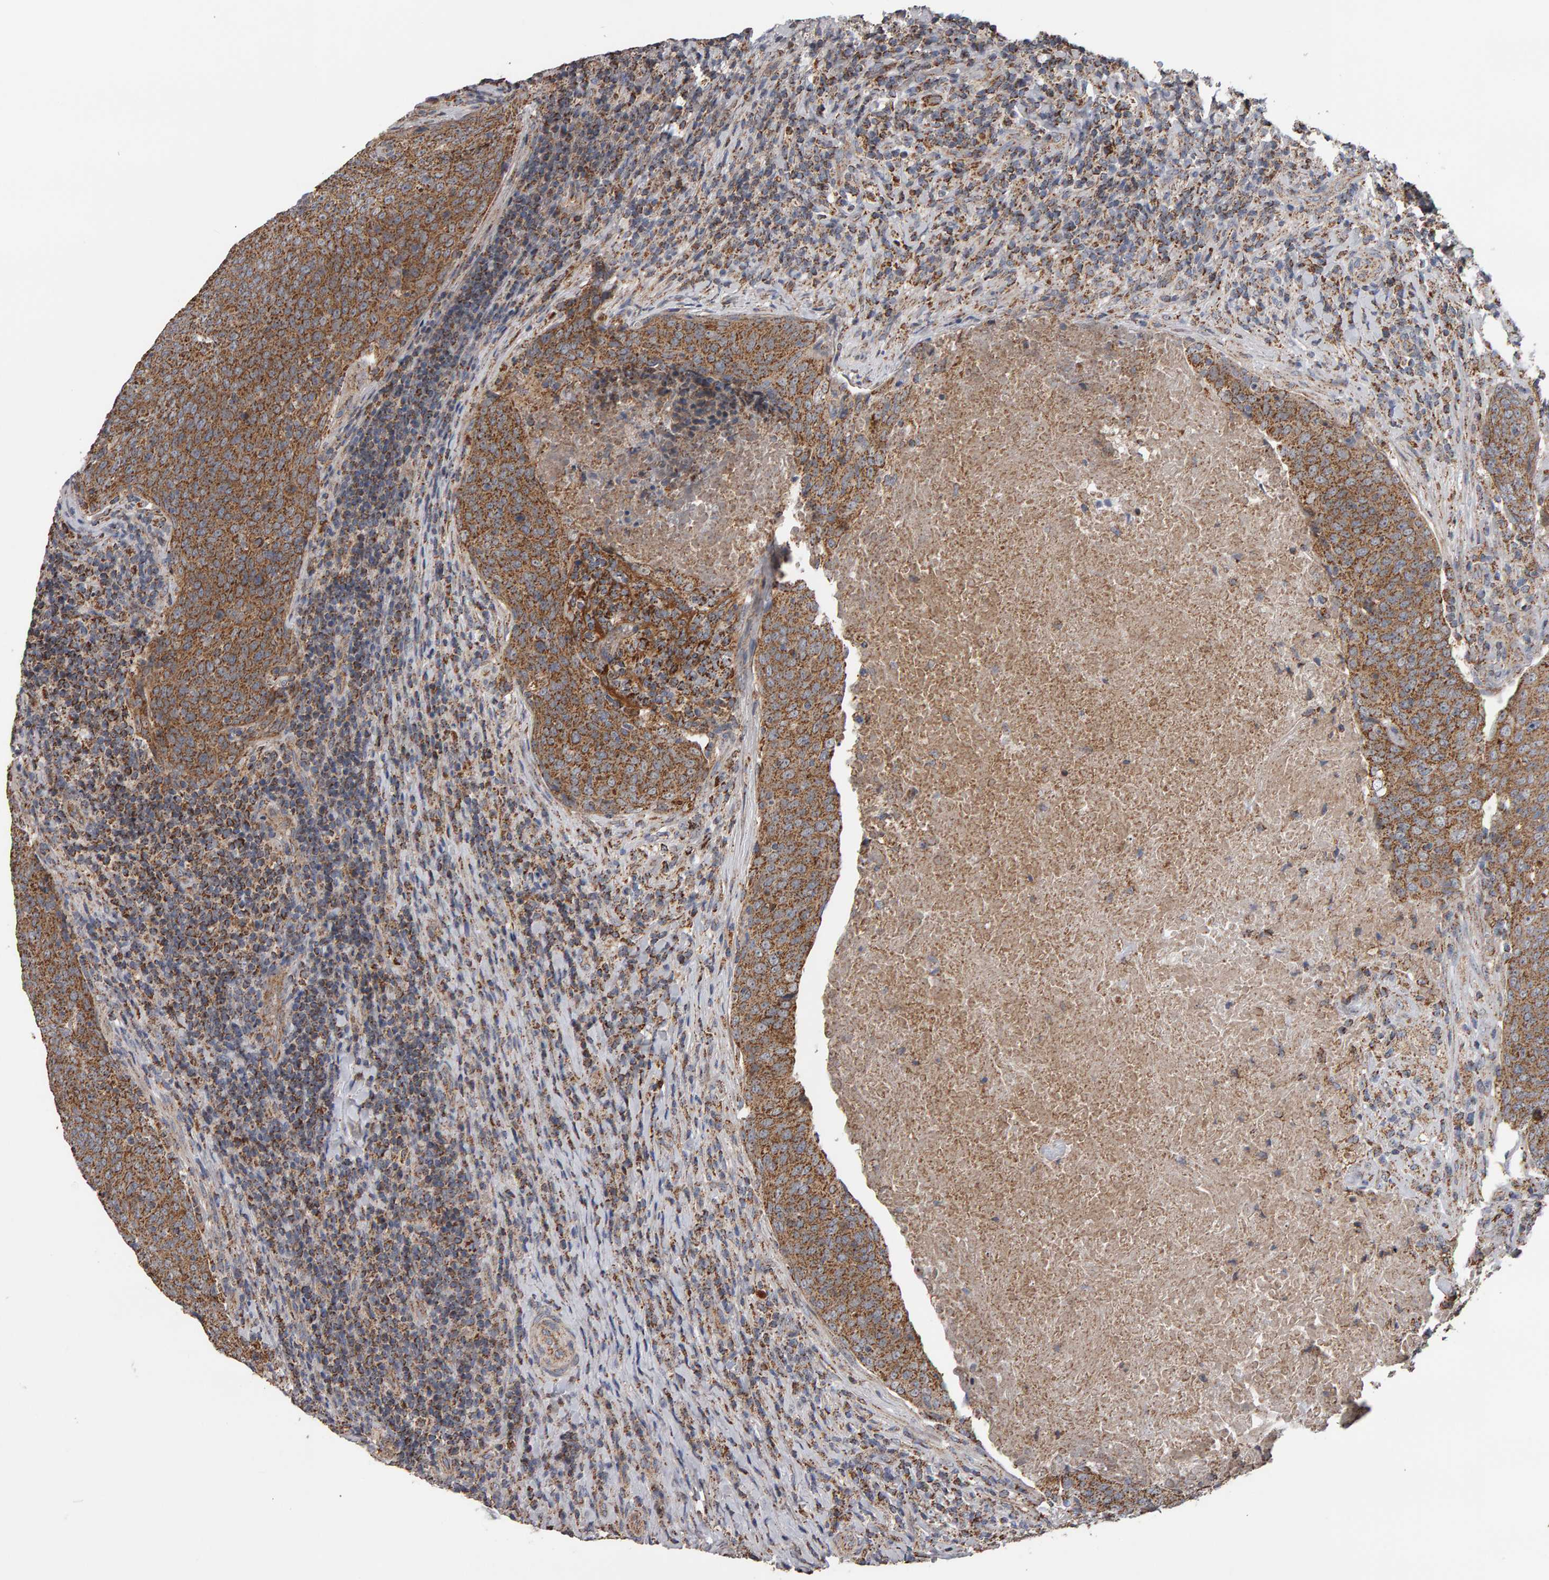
{"staining": {"intensity": "moderate", "quantity": ">75%", "location": "cytoplasmic/membranous"}, "tissue": "head and neck cancer", "cell_type": "Tumor cells", "image_type": "cancer", "snomed": [{"axis": "morphology", "description": "Squamous cell carcinoma, NOS"}, {"axis": "morphology", "description": "Squamous cell carcinoma, metastatic, NOS"}, {"axis": "topography", "description": "Lymph node"}, {"axis": "topography", "description": "Head-Neck"}], "caption": "Immunohistochemistry (IHC) photomicrograph of neoplastic tissue: human head and neck cancer stained using IHC exhibits medium levels of moderate protein expression localized specifically in the cytoplasmic/membranous of tumor cells, appearing as a cytoplasmic/membranous brown color.", "gene": "TOM1L1", "patient": {"sex": "male", "age": 62}}